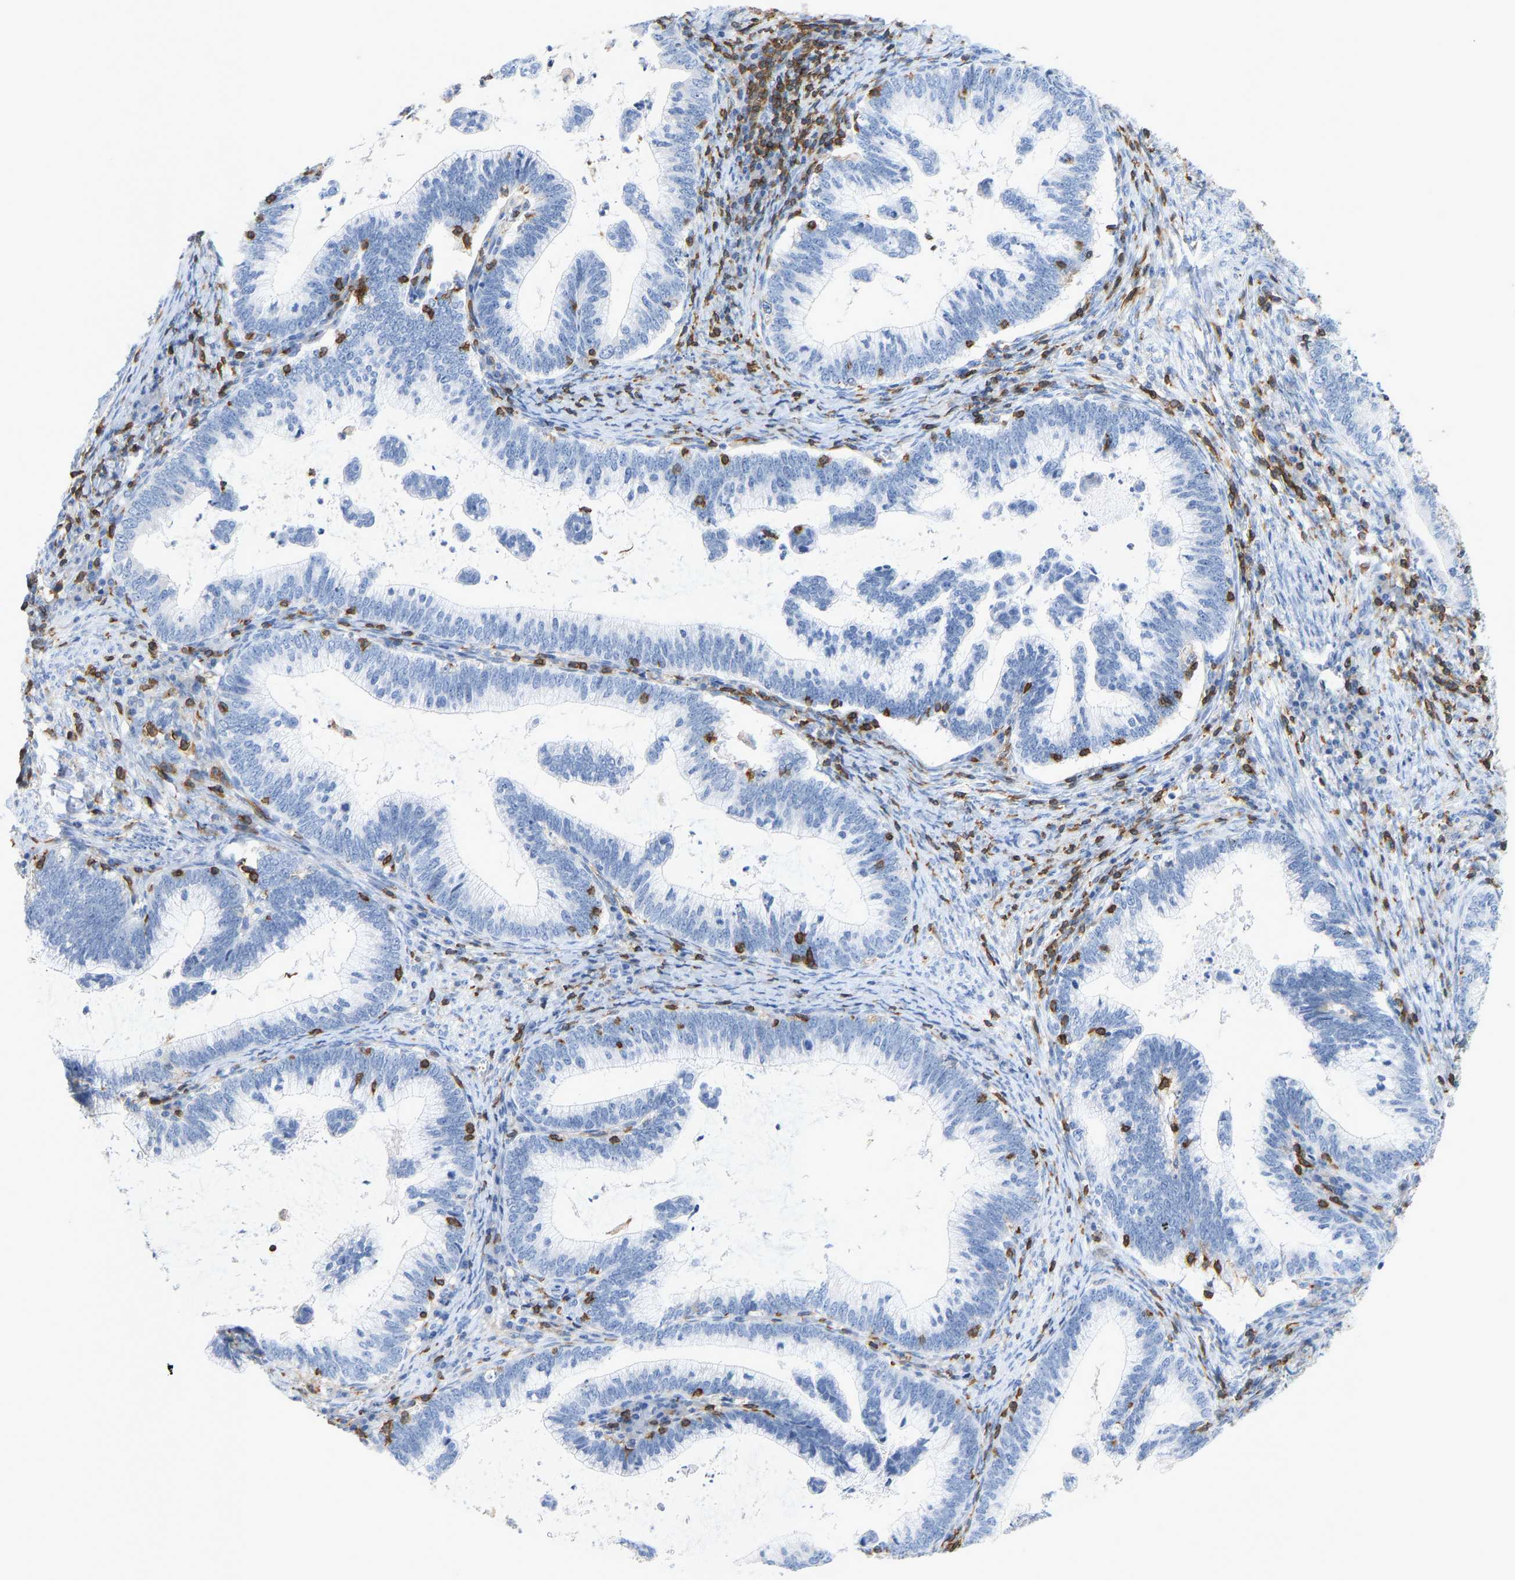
{"staining": {"intensity": "negative", "quantity": "none", "location": "none"}, "tissue": "cervical cancer", "cell_type": "Tumor cells", "image_type": "cancer", "snomed": [{"axis": "morphology", "description": "Adenocarcinoma, NOS"}, {"axis": "topography", "description": "Cervix"}], "caption": "DAB (3,3'-diaminobenzidine) immunohistochemical staining of adenocarcinoma (cervical) reveals no significant staining in tumor cells.", "gene": "EVL", "patient": {"sex": "female", "age": 36}}